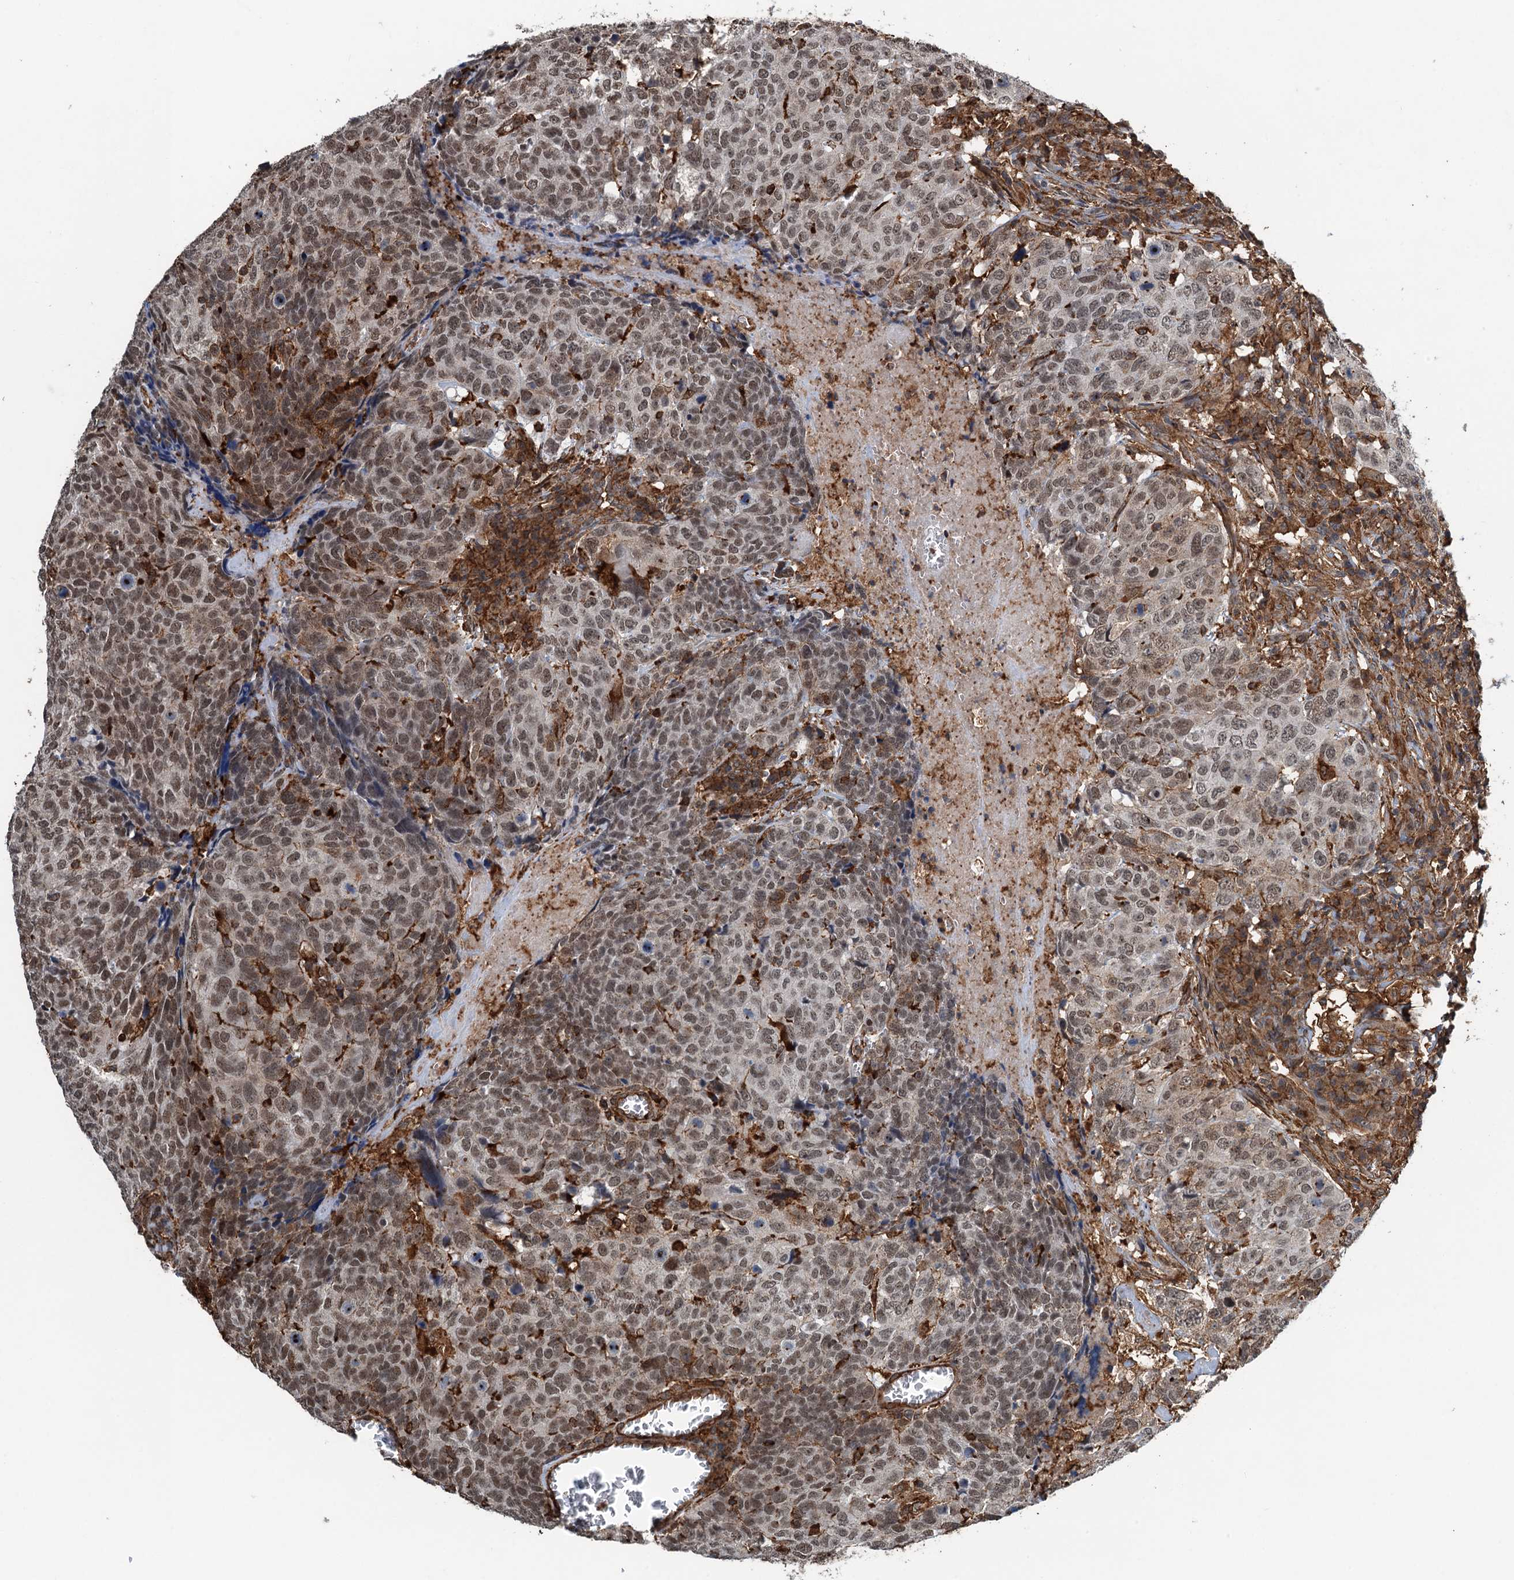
{"staining": {"intensity": "moderate", "quantity": ">75%", "location": "cytoplasmic/membranous,nuclear"}, "tissue": "head and neck cancer", "cell_type": "Tumor cells", "image_type": "cancer", "snomed": [{"axis": "morphology", "description": "Squamous cell carcinoma, NOS"}, {"axis": "topography", "description": "Head-Neck"}], "caption": "A brown stain labels moderate cytoplasmic/membranous and nuclear positivity of a protein in human head and neck squamous cell carcinoma tumor cells. (DAB (3,3'-diaminobenzidine) IHC with brightfield microscopy, high magnification).", "gene": "WHAMM", "patient": {"sex": "male", "age": 66}}